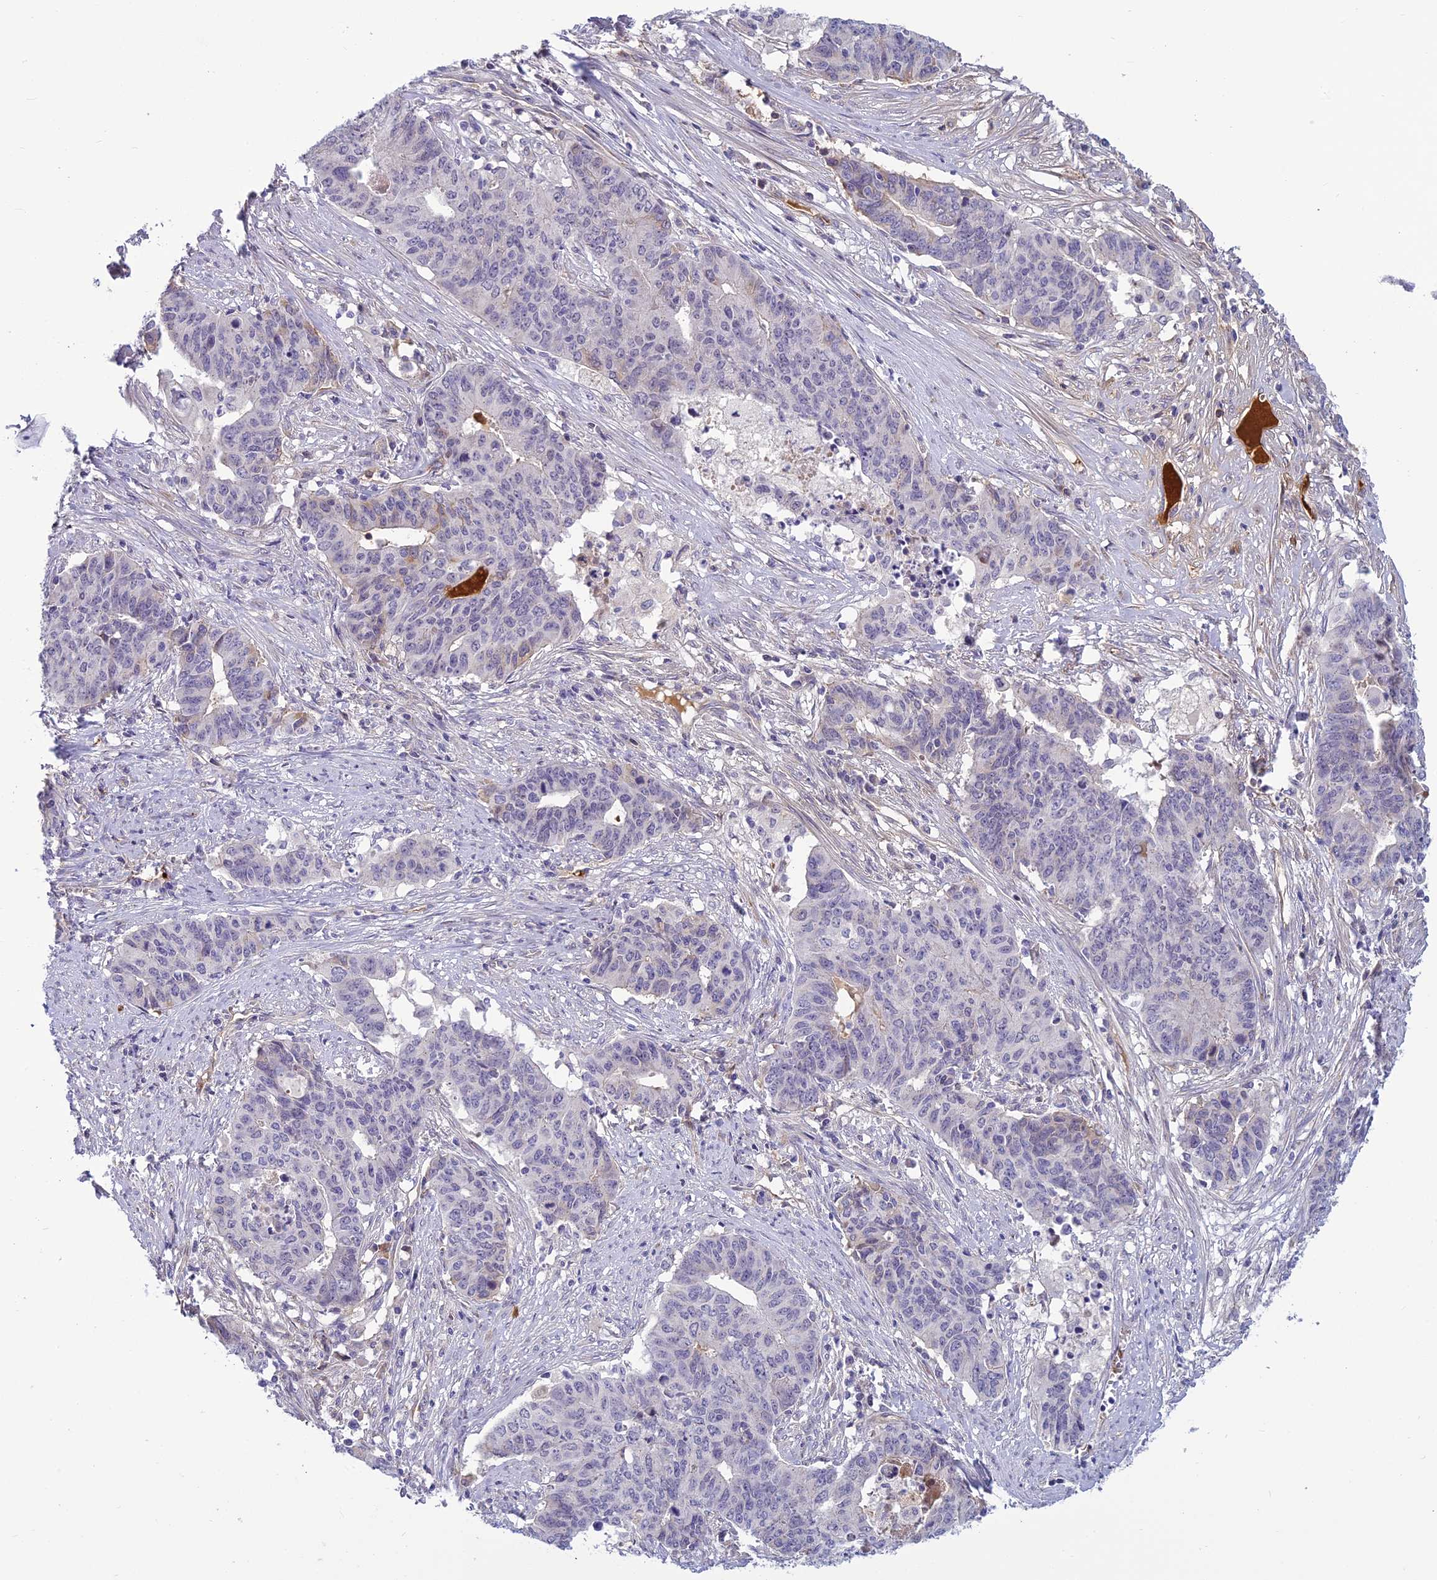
{"staining": {"intensity": "negative", "quantity": "none", "location": "none"}, "tissue": "endometrial cancer", "cell_type": "Tumor cells", "image_type": "cancer", "snomed": [{"axis": "morphology", "description": "Adenocarcinoma, NOS"}, {"axis": "topography", "description": "Endometrium"}], "caption": "The photomicrograph demonstrates no significant expression in tumor cells of endometrial cancer (adenocarcinoma).", "gene": "CLEC11A", "patient": {"sex": "female", "age": 59}}